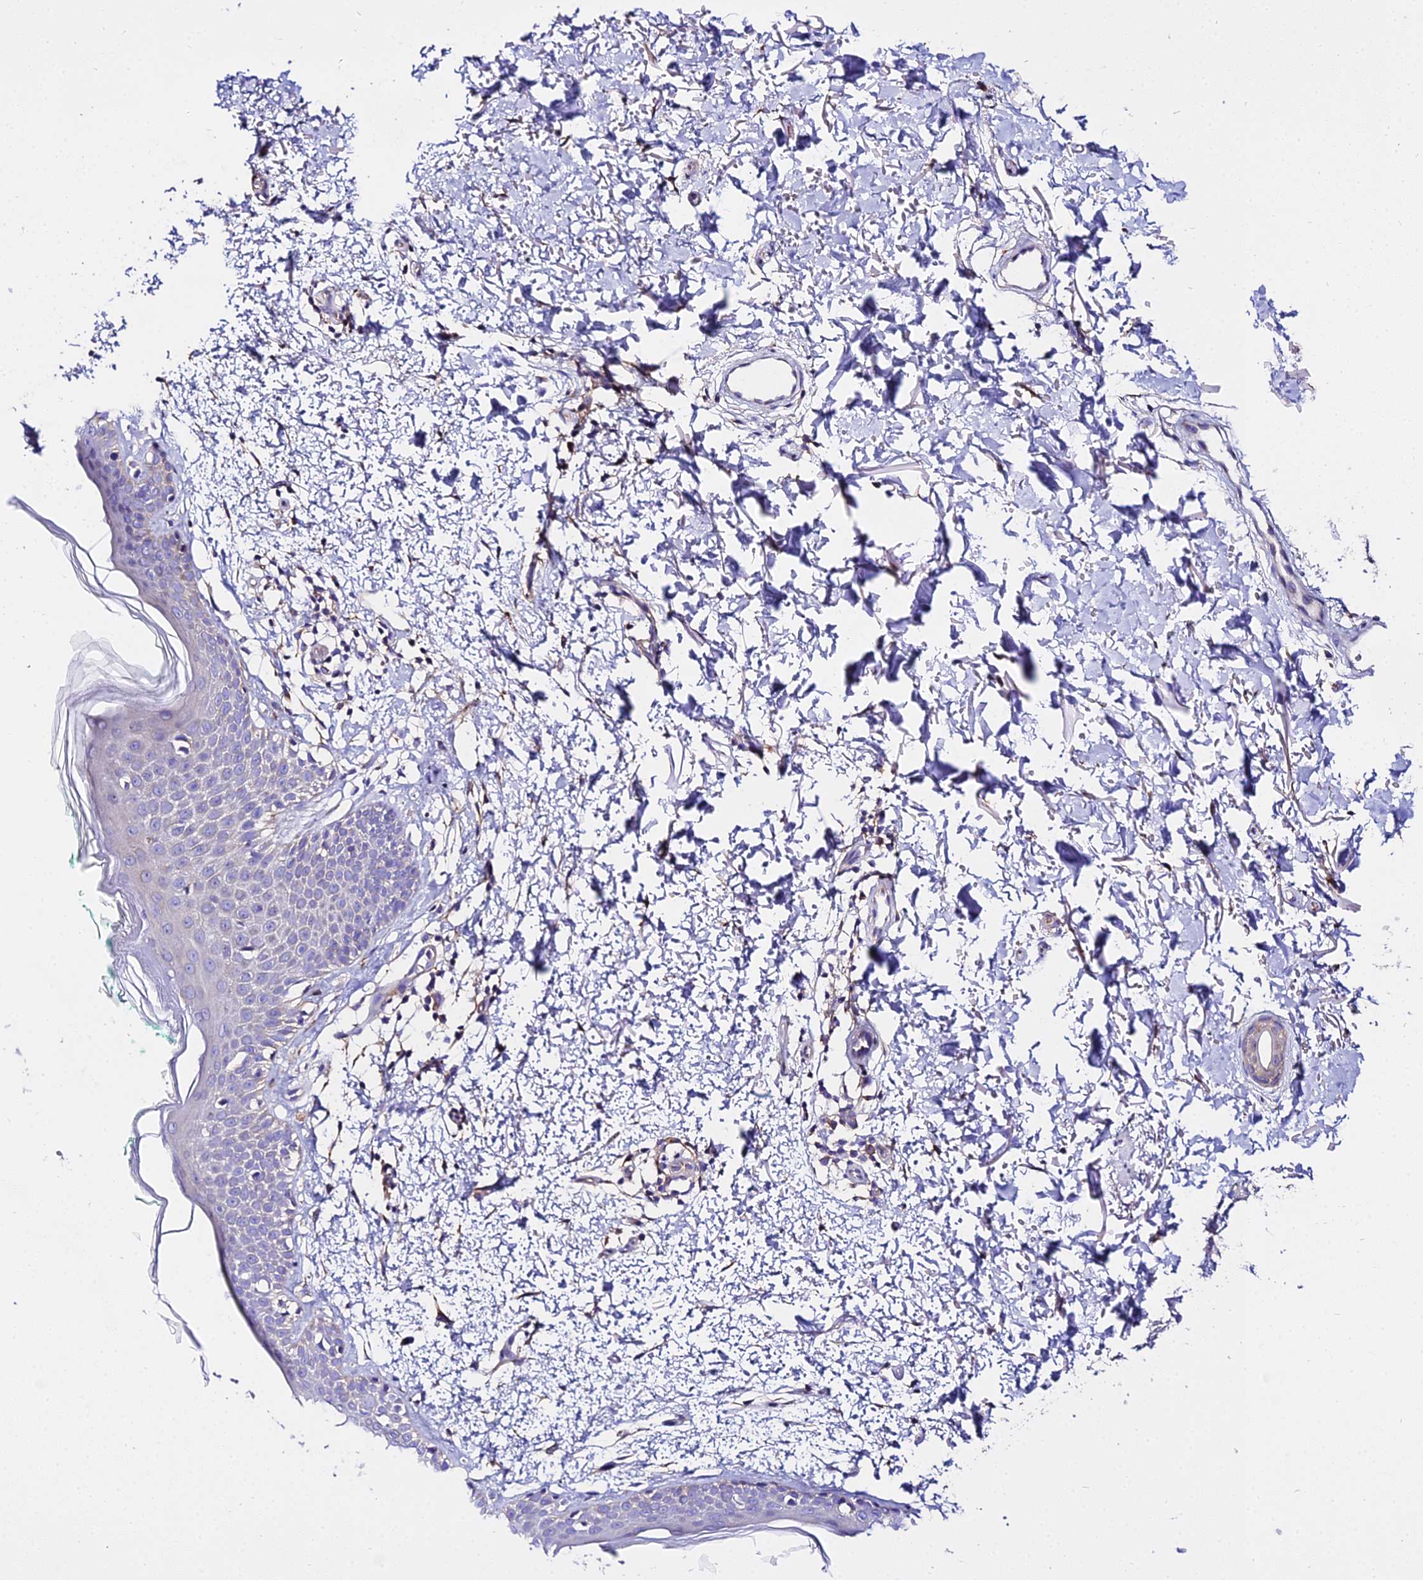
{"staining": {"intensity": "negative", "quantity": "none", "location": "none"}, "tissue": "skin", "cell_type": "Fibroblasts", "image_type": "normal", "snomed": [{"axis": "morphology", "description": "Normal tissue, NOS"}, {"axis": "topography", "description": "Skin"}], "caption": "Histopathology image shows no significant protein staining in fibroblasts of benign skin. Brightfield microscopy of immunohistochemistry stained with DAB (3,3'-diaminobenzidine) (brown) and hematoxylin (blue), captured at high magnification.", "gene": "TUBA1A", "patient": {"sex": "male", "age": 66}}